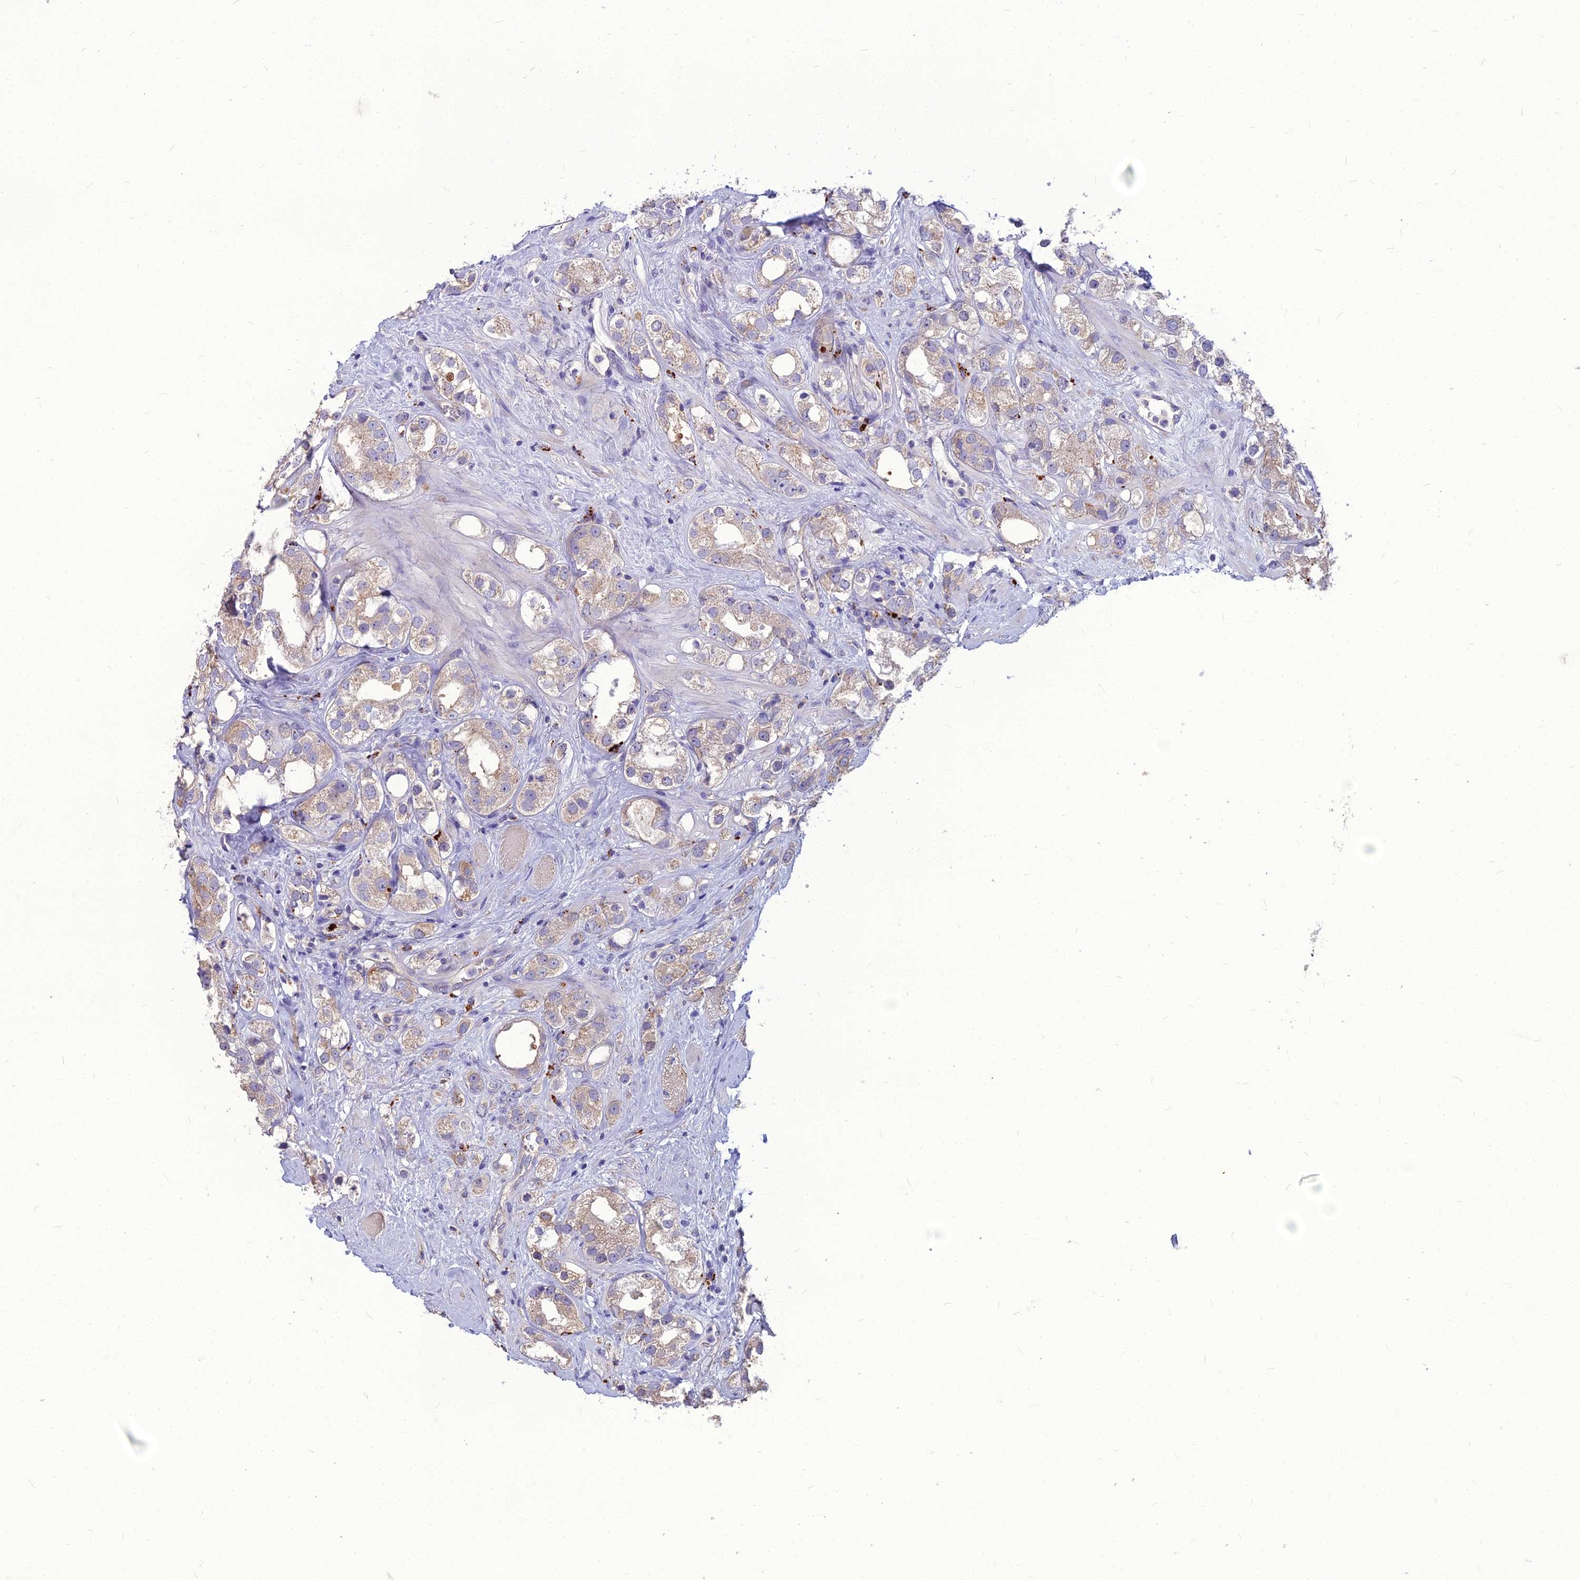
{"staining": {"intensity": "weak", "quantity": "<25%", "location": "cytoplasmic/membranous"}, "tissue": "prostate cancer", "cell_type": "Tumor cells", "image_type": "cancer", "snomed": [{"axis": "morphology", "description": "Adenocarcinoma, NOS"}, {"axis": "topography", "description": "Prostate"}], "caption": "There is no significant staining in tumor cells of prostate adenocarcinoma. Nuclei are stained in blue.", "gene": "PCED1B", "patient": {"sex": "male", "age": 79}}